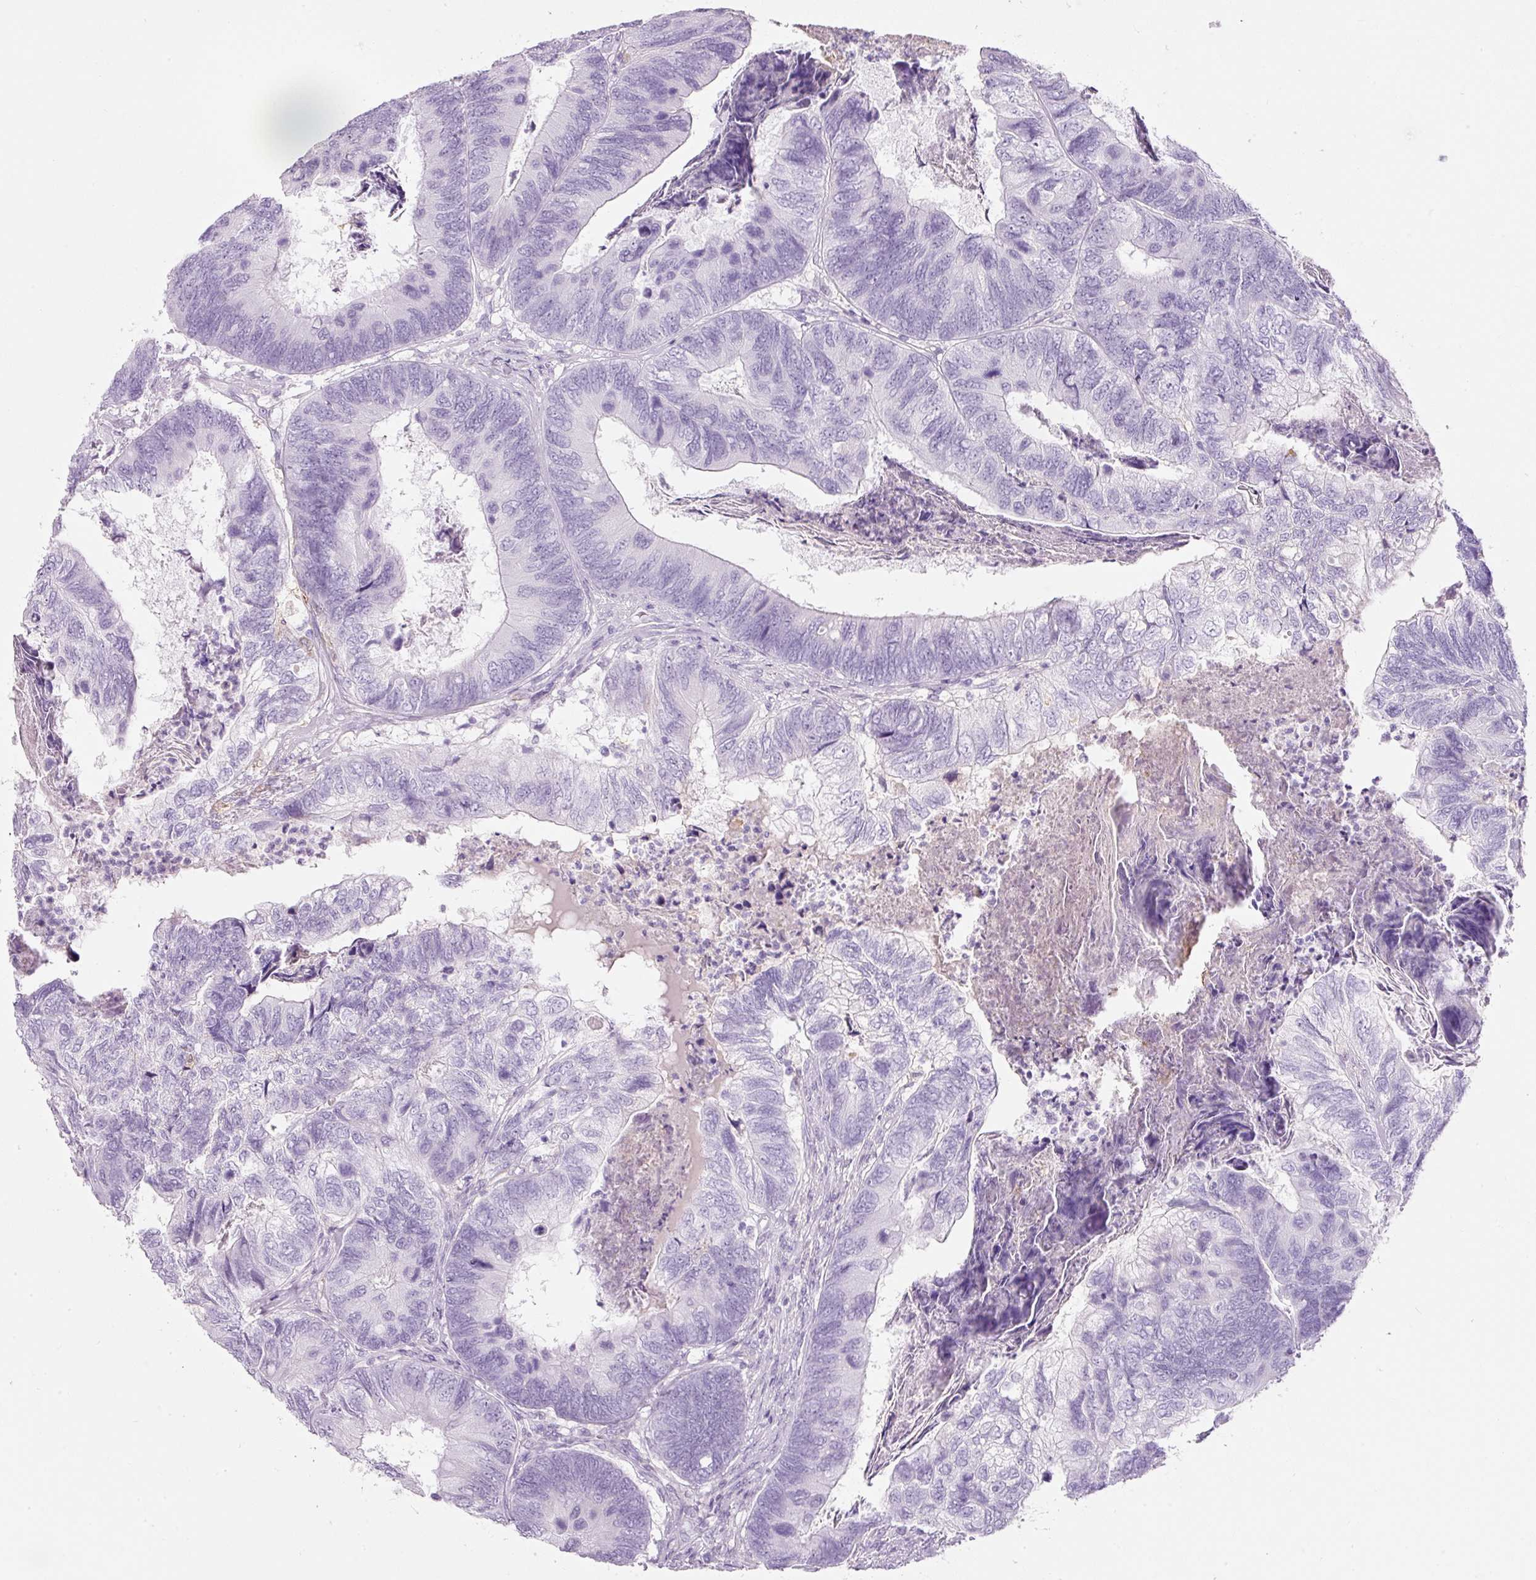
{"staining": {"intensity": "negative", "quantity": "none", "location": "none"}, "tissue": "colorectal cancer", "cell_type": "Tumor cells", "image_type": "cancer", "snomed": [{"axis": "morphology", "description": "Adenocarcinoma, NOS"}, {"axis": "topography", "description": "Colon"}], "caption": "High power microscopy photomicrograph of an immunohistochemistry (IHC) photomicrograph of colorectal cancer, revealing no significant positivity in tumor cells. (IHC, brightfield microscopy, high magnification).", "gene": "DNM1", "patient": {"sex": "female", "age": 67}}